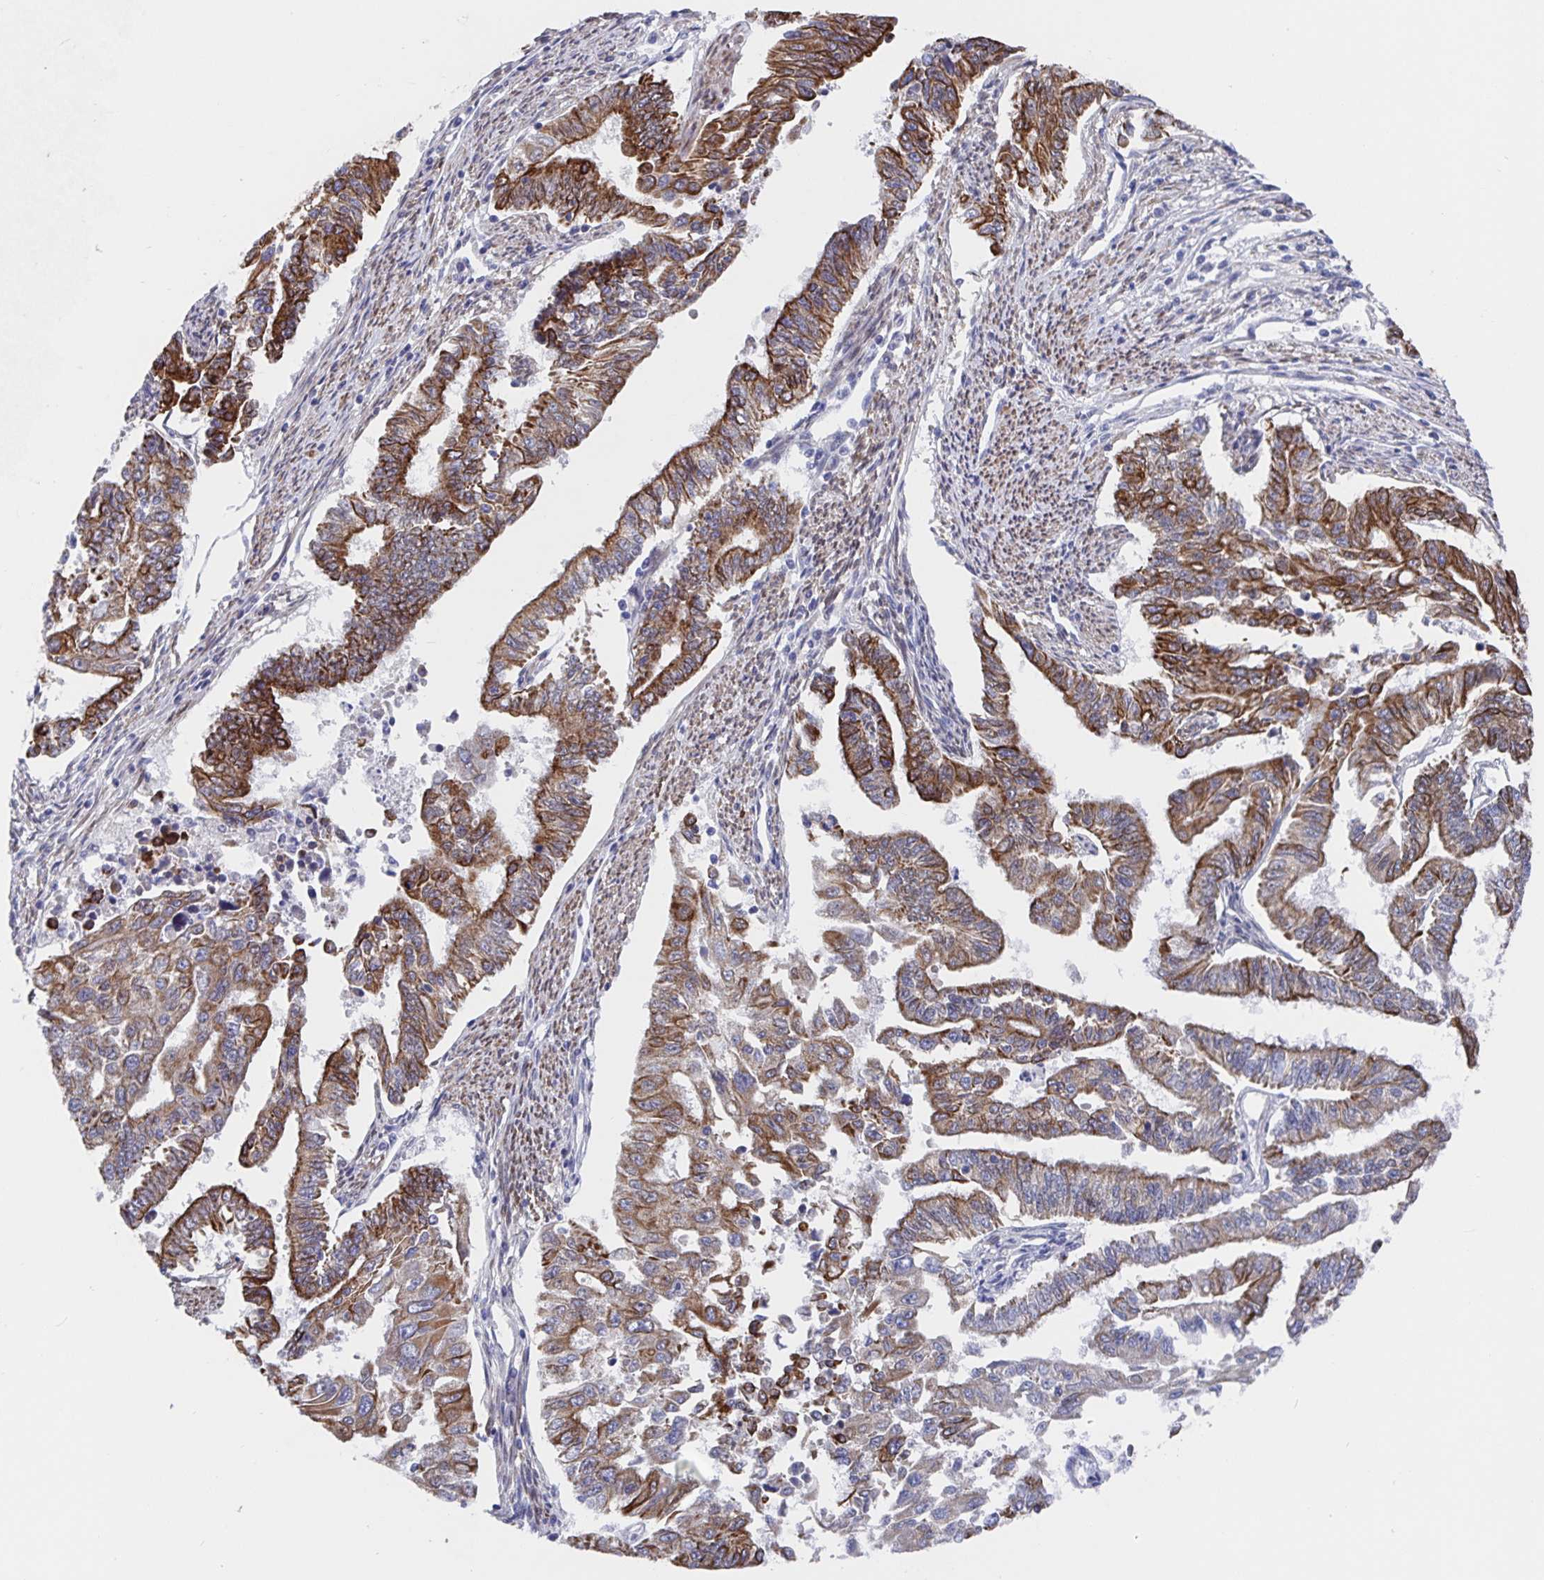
{"staining": {"intensity": "strong", "quantity": "<25%", "location": "cytoplasmic/membranous"}, "tissue": "endometrial cancer", "cell_type": "Tumor cells", "image_type": "cancer", "snomed": [{"axis": "morphology", "description": "Adenocarcinoma, NOS"}, {"axis": "topography", "description": "Uterus"}], "caption": "A photomicrograph of endometrial cancer (adenocarcinoma) stained for a protein displays strong cytoplasmic/membranous brown staining in tumor cells.", "gene": "ZIK1", "patient": {"sex": "female", "age": 59}}